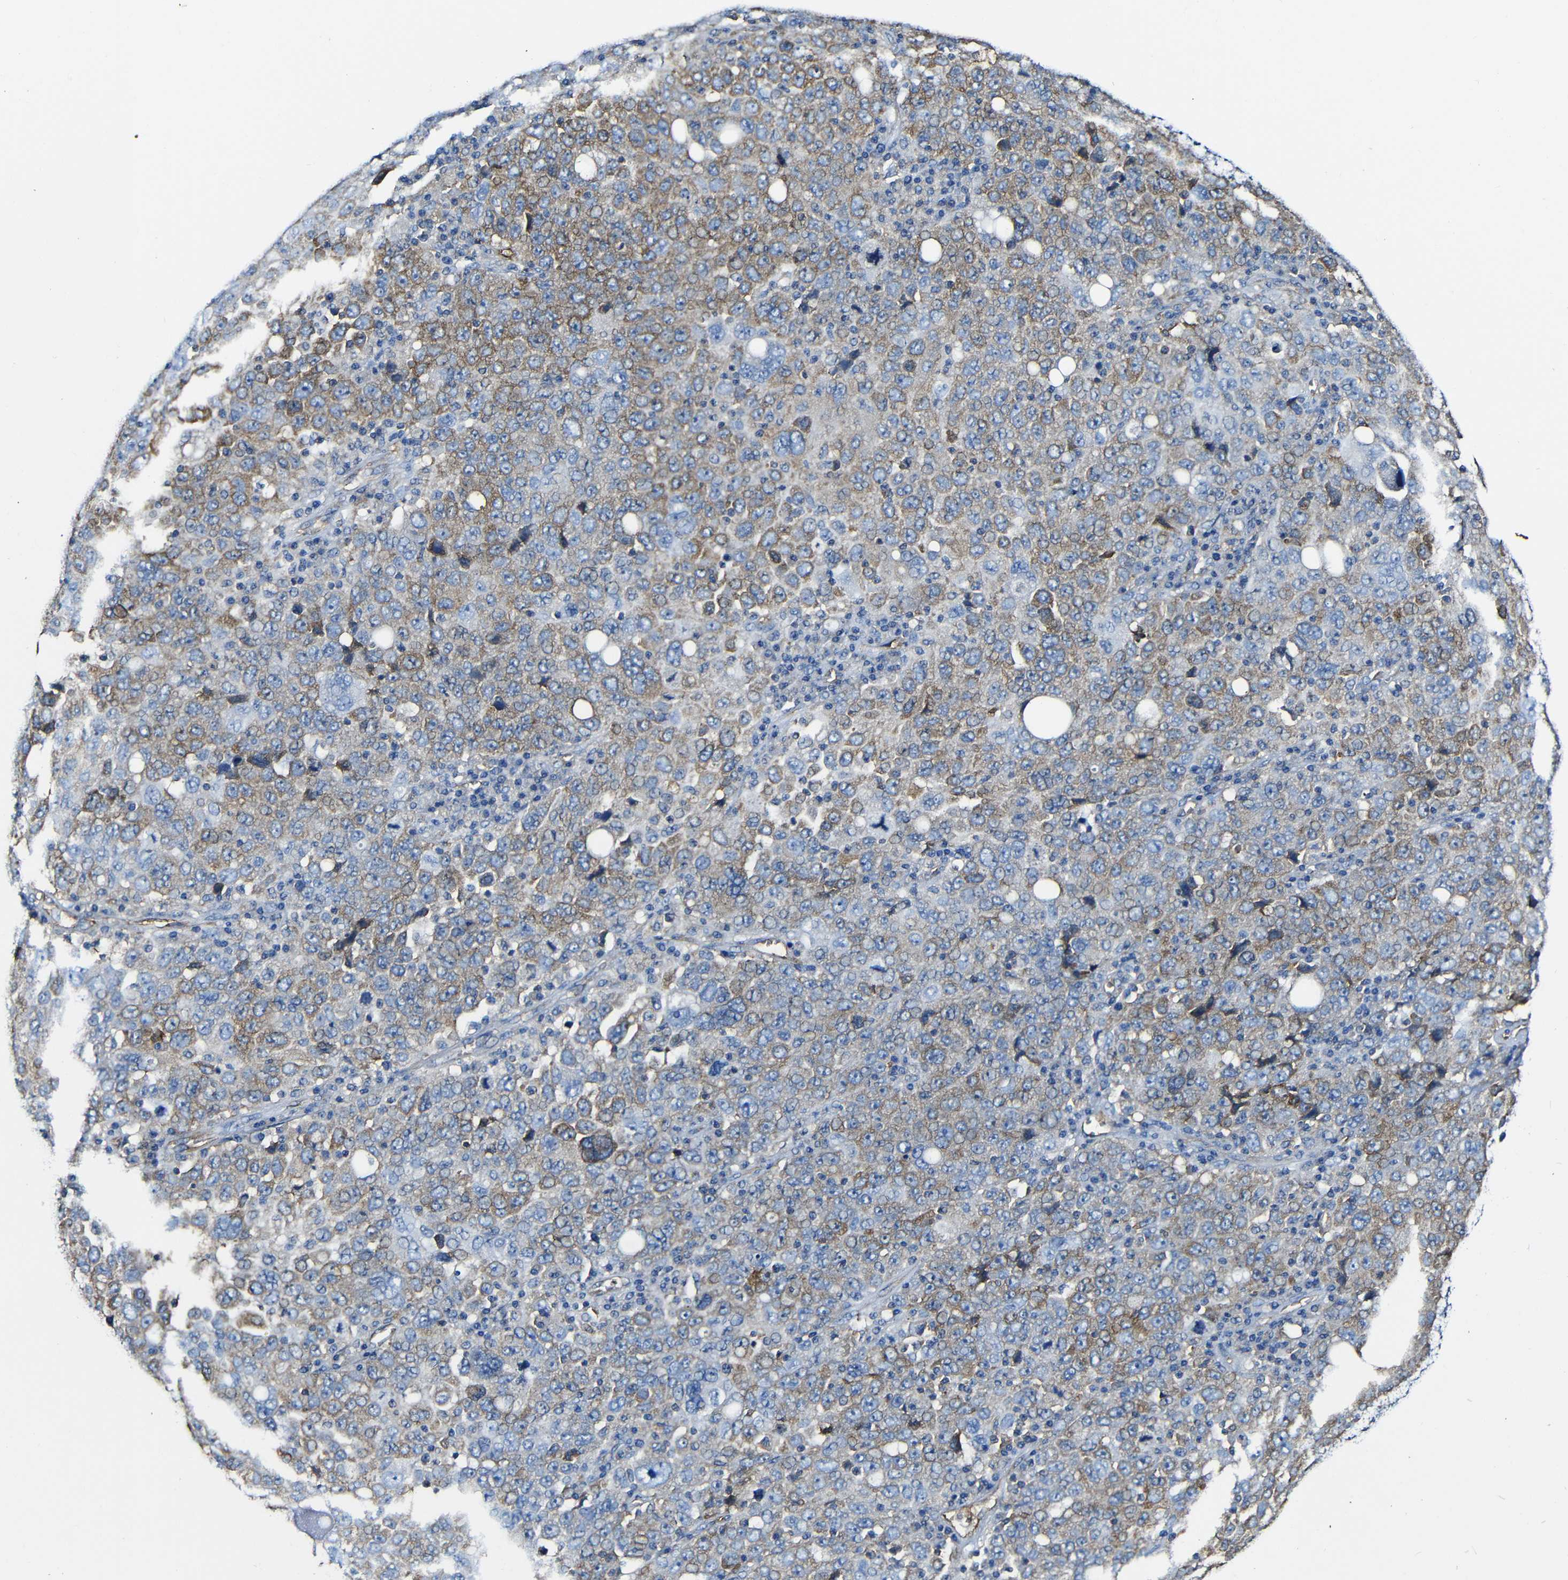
{"staining": {"intensity": "moderate", "quantity": "25%-75%", "location": "cytoplasmic/membranous"}, "tissue": "ovarian cancer", "cell_type": "Tumor cells", "image_type": "cancer", "snomed": [{"axis": "morphology", "description": "Carcinoma, endometroid"}, {"axis": "topography", "description": "Ovary"}], "caption": "Protein staining of ovarian cancer tissue demonstrates moderate cytoplasmic/membranous positivity in approximately 25%-75% of tumor cells. (DAB = brown stain, brightfield microscopy at high magnification).", "gene": "MSN", "patient": {"sex": "female", "age": 62}}